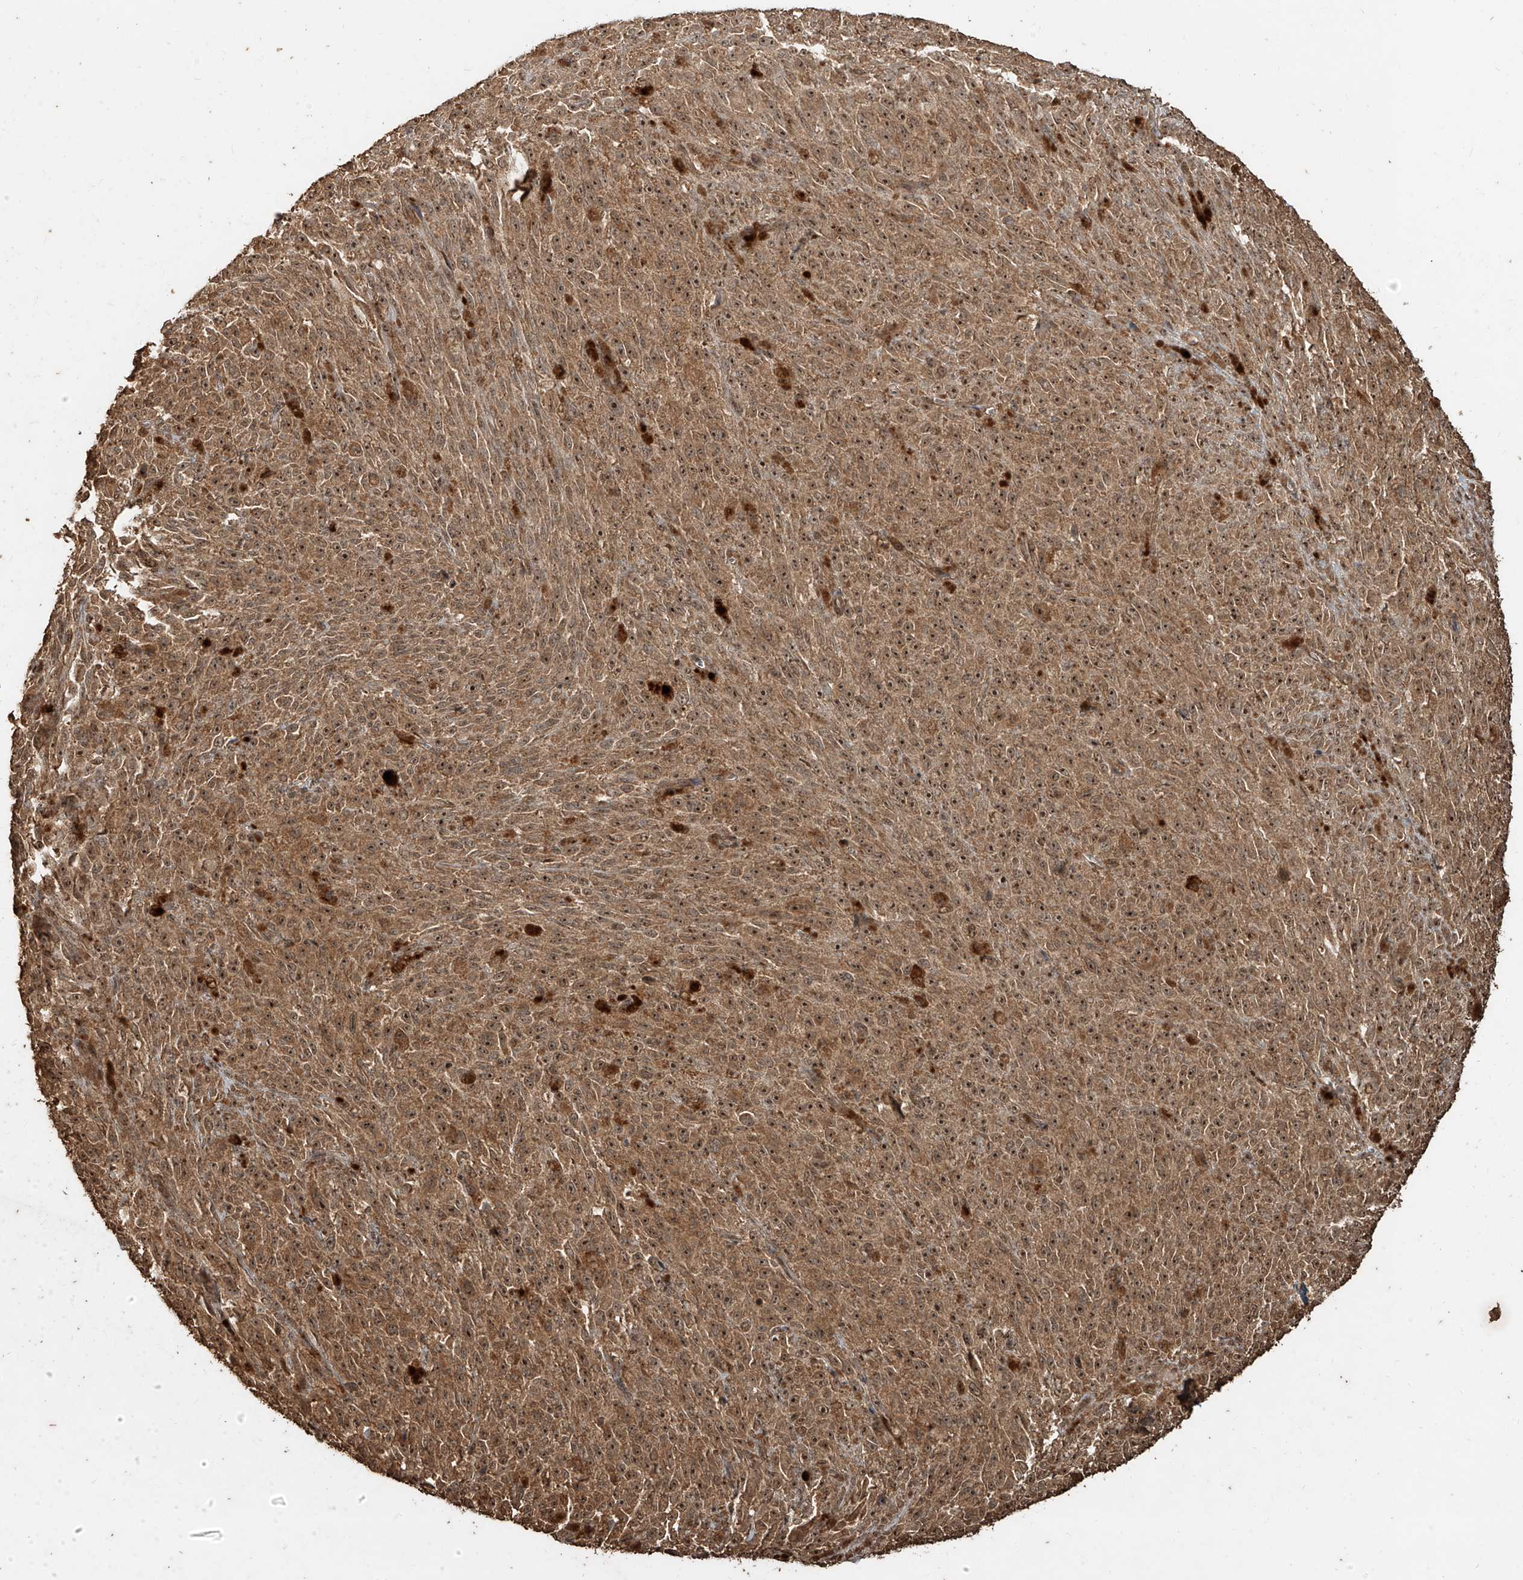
{"staining": {"intensity": "moderate", "quantity": ">75%", "location": "cytoplasmic/membranous,nuclear"}, "tissue": "melanoma", "cell_type": "Tumor cells", "image_type": "cancer", "snomed": [{"axis": "morphology", "description": "Malignant melanoma, NOS"}, {"axis": "topography", "description": "Skin"}], "caption": "High-power microscopy captured an immunohistochemistry histopathology image of melanoma, revealing moderate cytoplasmic/membranous and nuclear staining in approximately >75% of tumor cells.", "gene": "ZNF660", "patient": {"sex": "female", "age": 82}}